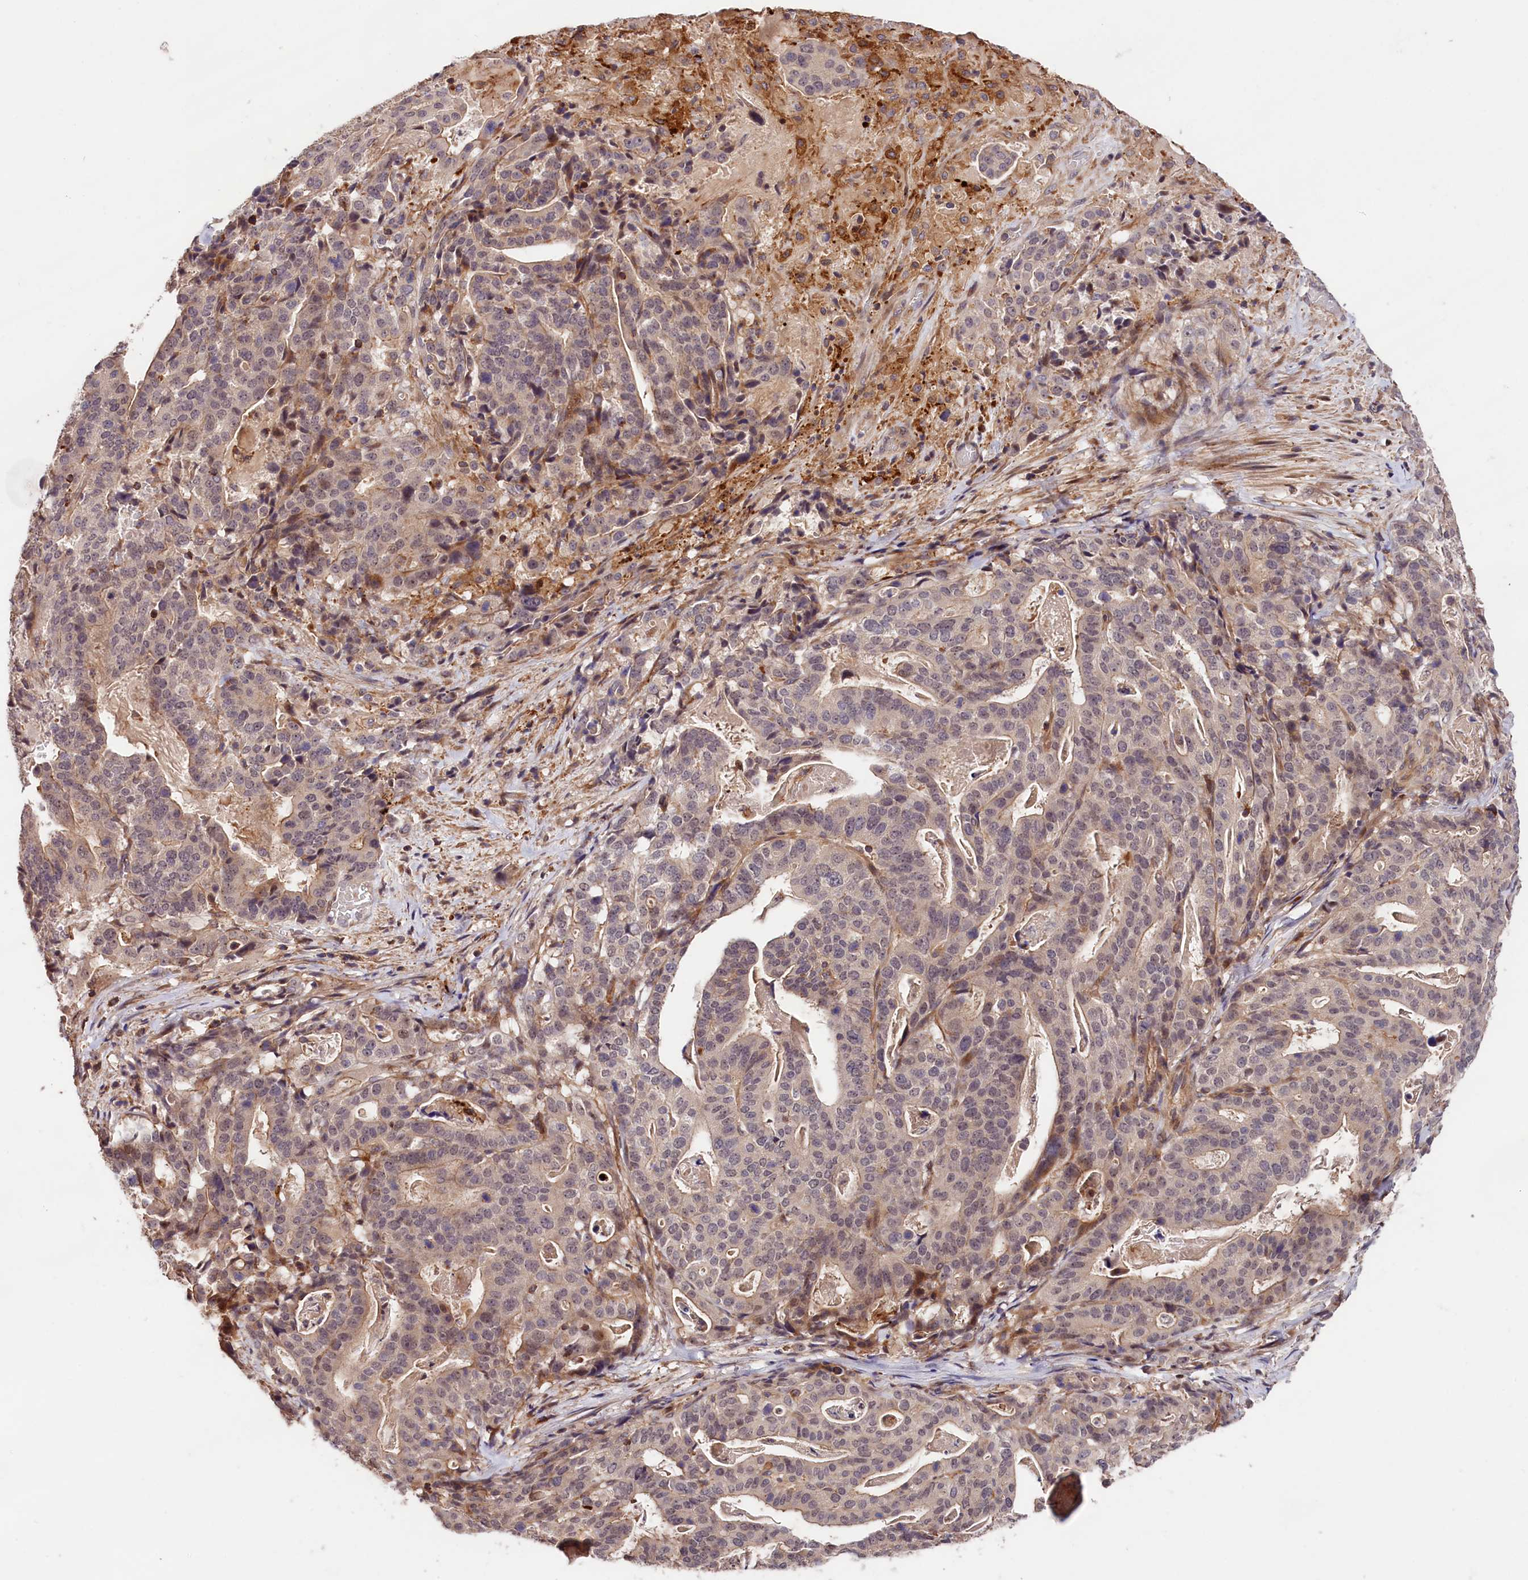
{"staining": {"intensity": "weak", "quantity": "<25%", "location": "nuclear"}, "tissue": "stomach cancer", "cell_type": "Tumor cells", "image_type": "cancer", "snomed": [{"axis": "morphology", "description": "Adenocarcinoma, NOS"}, {"axis": "topography", "description": "Stomach"}], "caption": "IHC of human stomach cancer shows no staining in tumor cells.", "gene": "CACNA1H", "patient": {"sex": "male", "age": 48}}